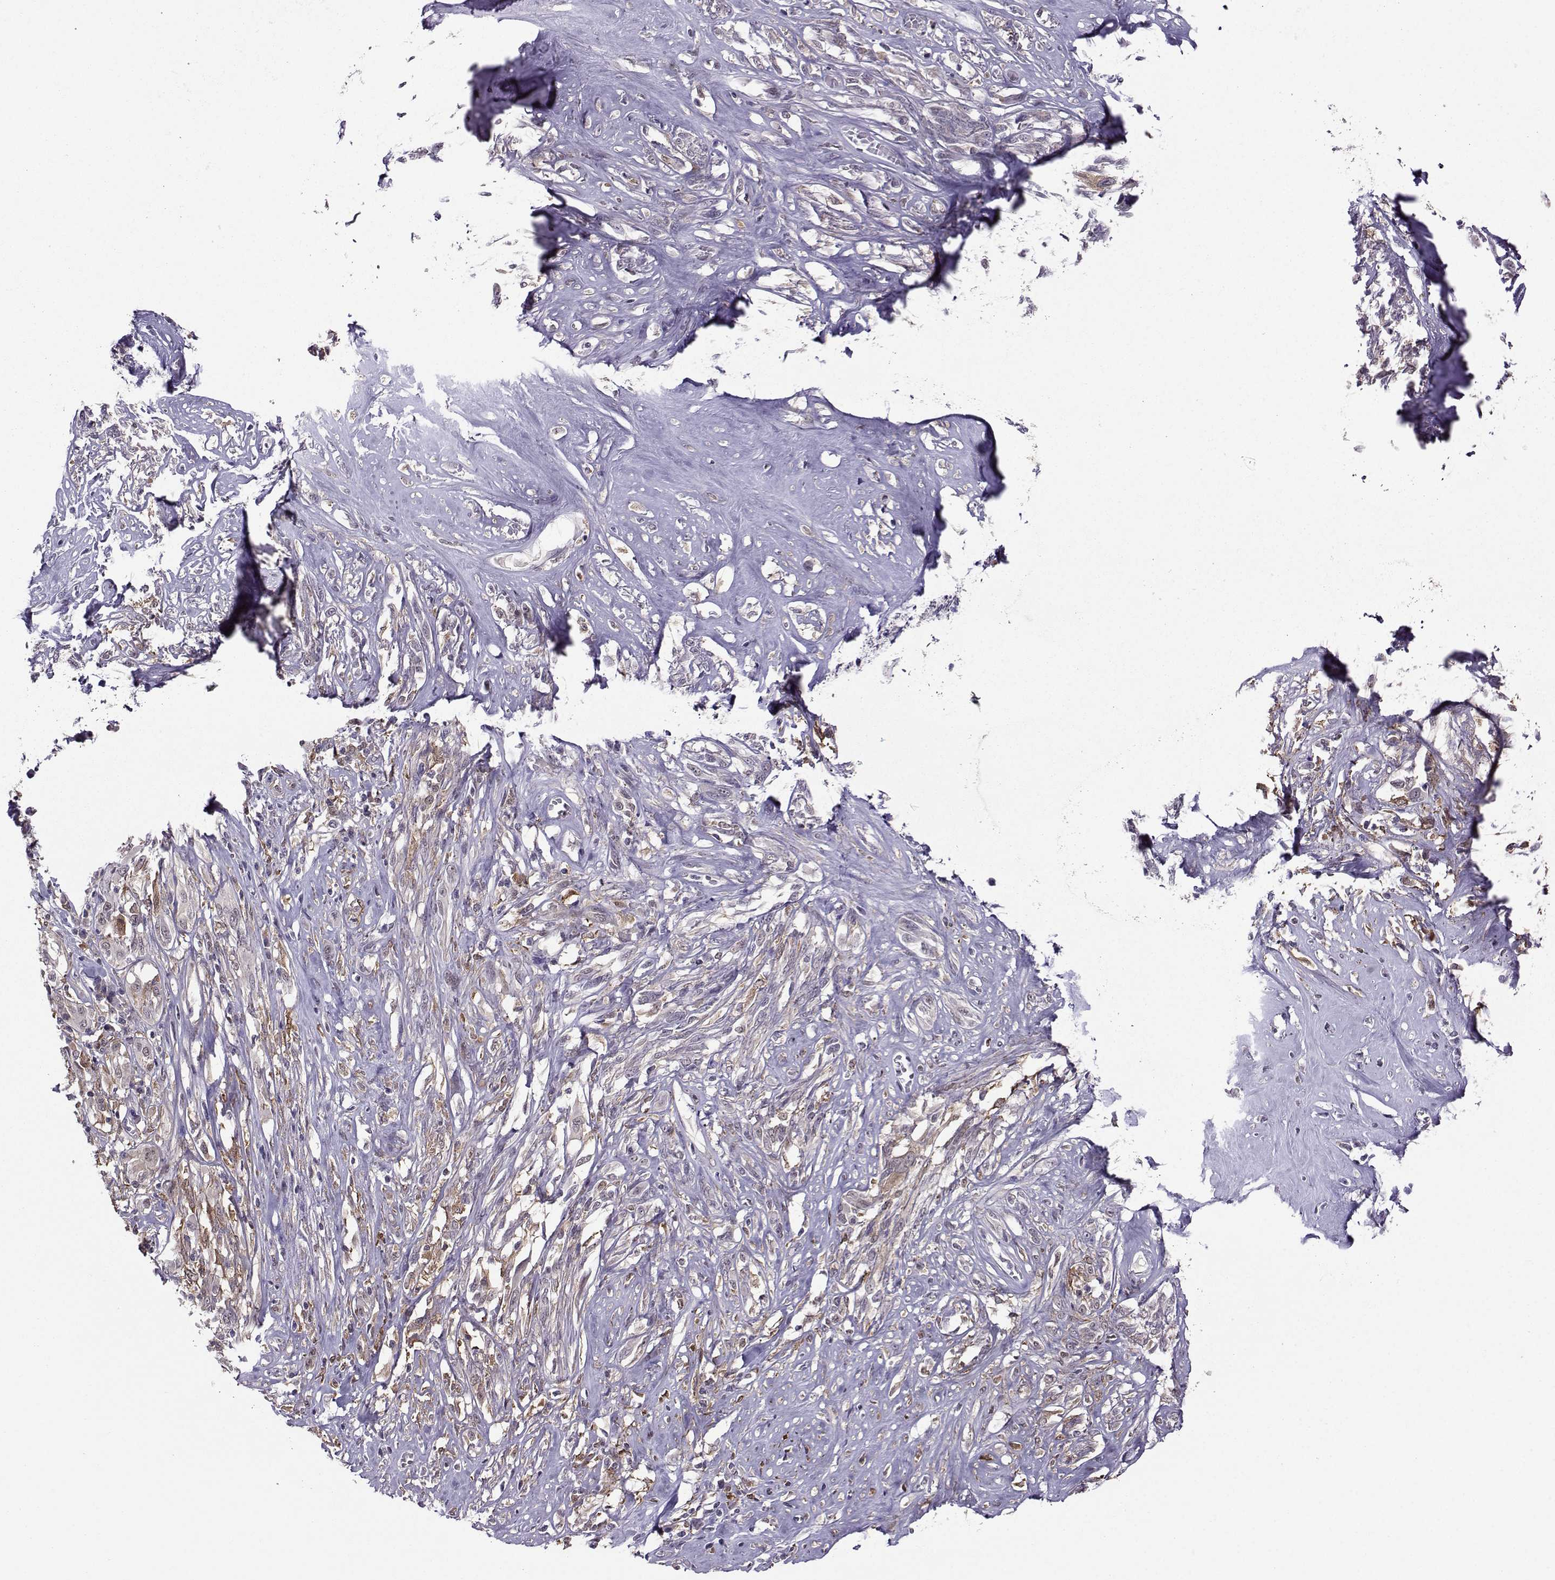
{"staining": {"intensity": "weak", "quantity": ">75%", "location": "cytoplasmic/membranous"}, "tissue": "melanoma", "cell_type": "Tumor cells", "image_type": "cancer", "snomed": [{"axis": "morphology", "description": "Malignant melanoma, NOS"}, {"axis": "topography", "description": "Skin"}], "caption": "This is an image of IHC staining of malignant melanoma, which shows weak positivity in the cytoplasmic/membranous of tumor cells.", "gene": "DDX20", "patient": {"sex": "female", "age": 91}}